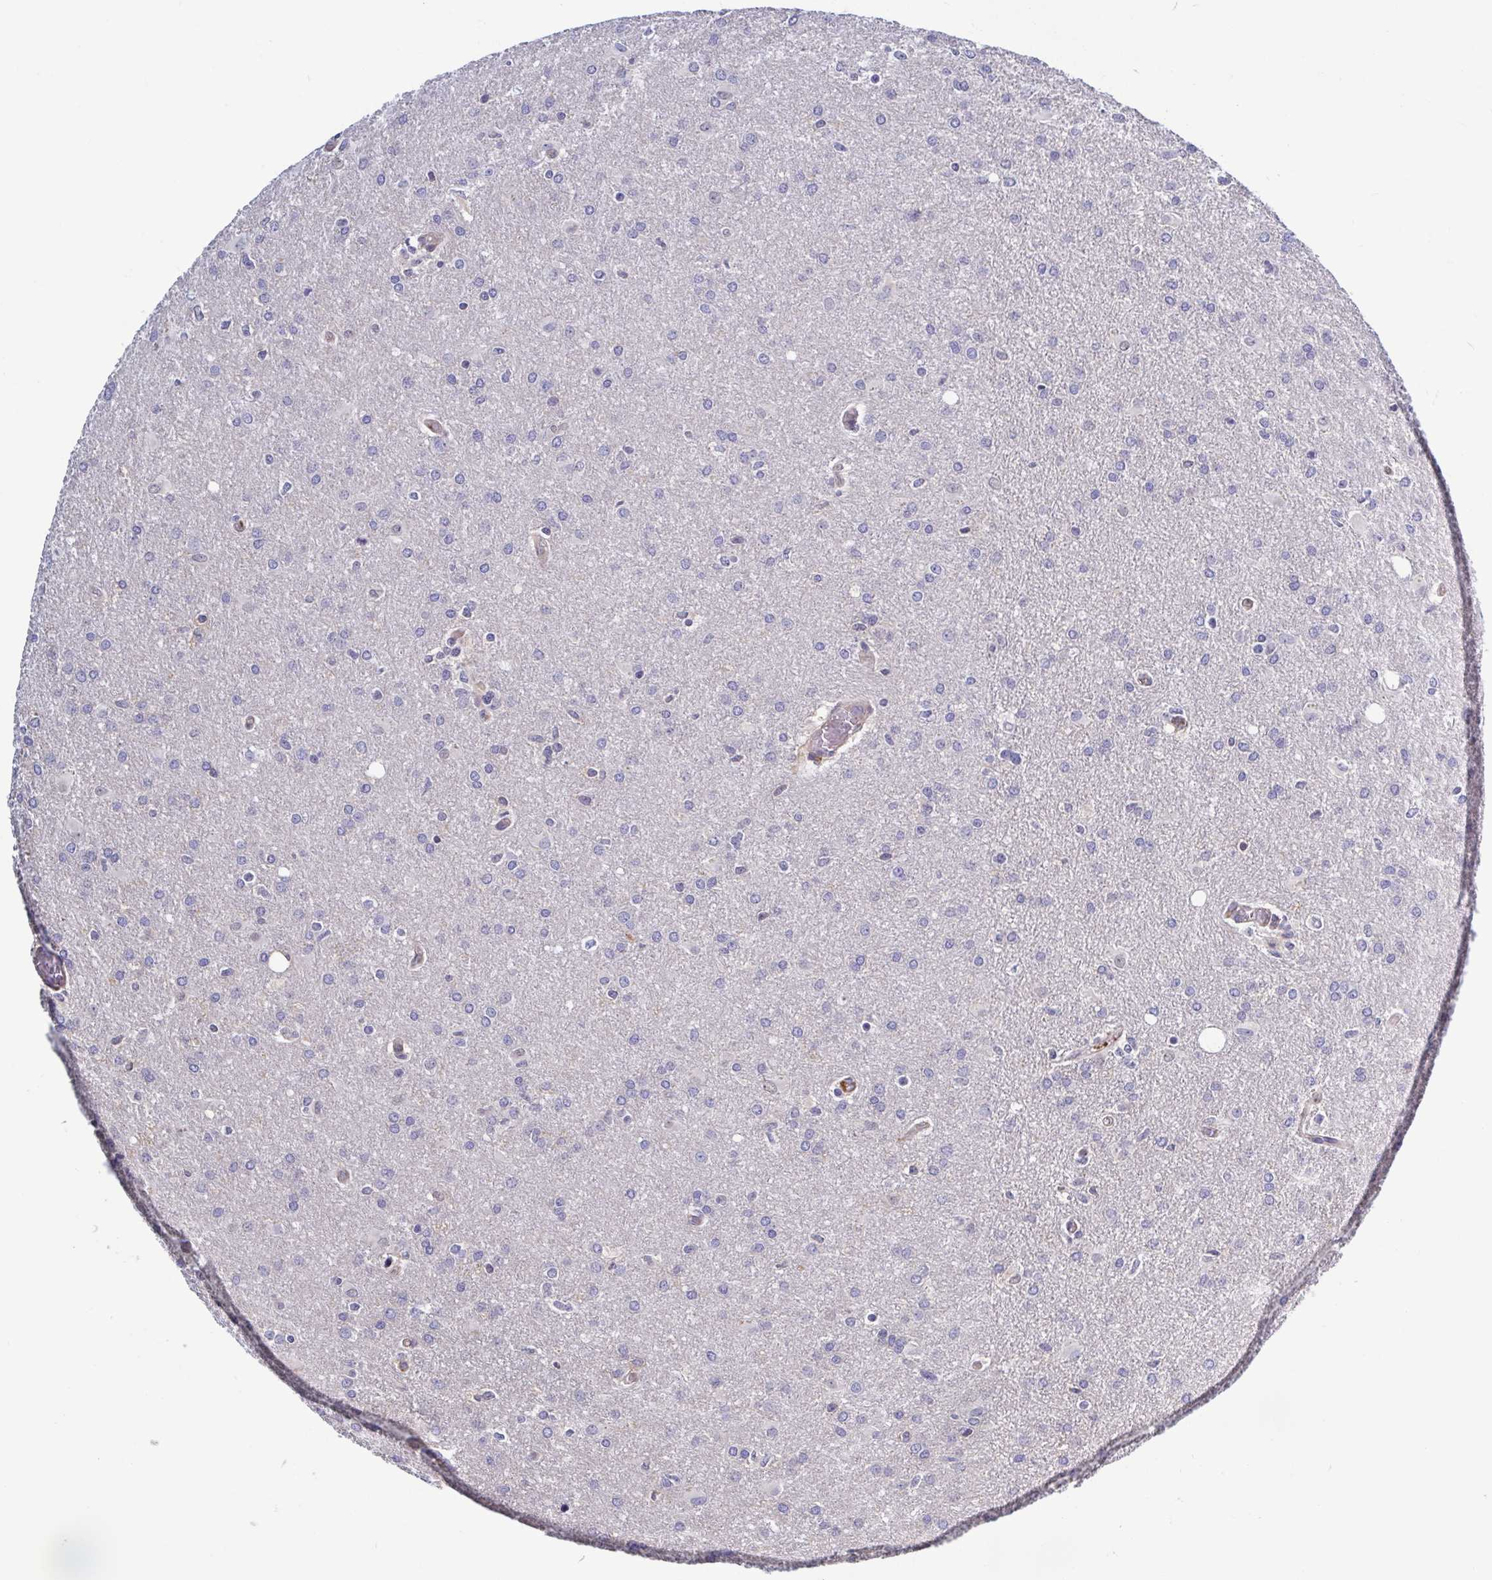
{"staining": {"intensity": "negative", "quantity": "none", "location": "none"}, "tissue": "glioma", "cell_type": "Tumor cells", "image_type": "cancer", "snomed": [{"axis": "morphology", "description": "Glioma, malignant, High grade"}, {"axis": "topography", "description": "Brain"}], "caption": "Image shows no protein expression in tumor cells of malignant glioma (high-grade) tissue.", "gene": "LRRC38", "patient": {"sex": "male", "age": 68}}